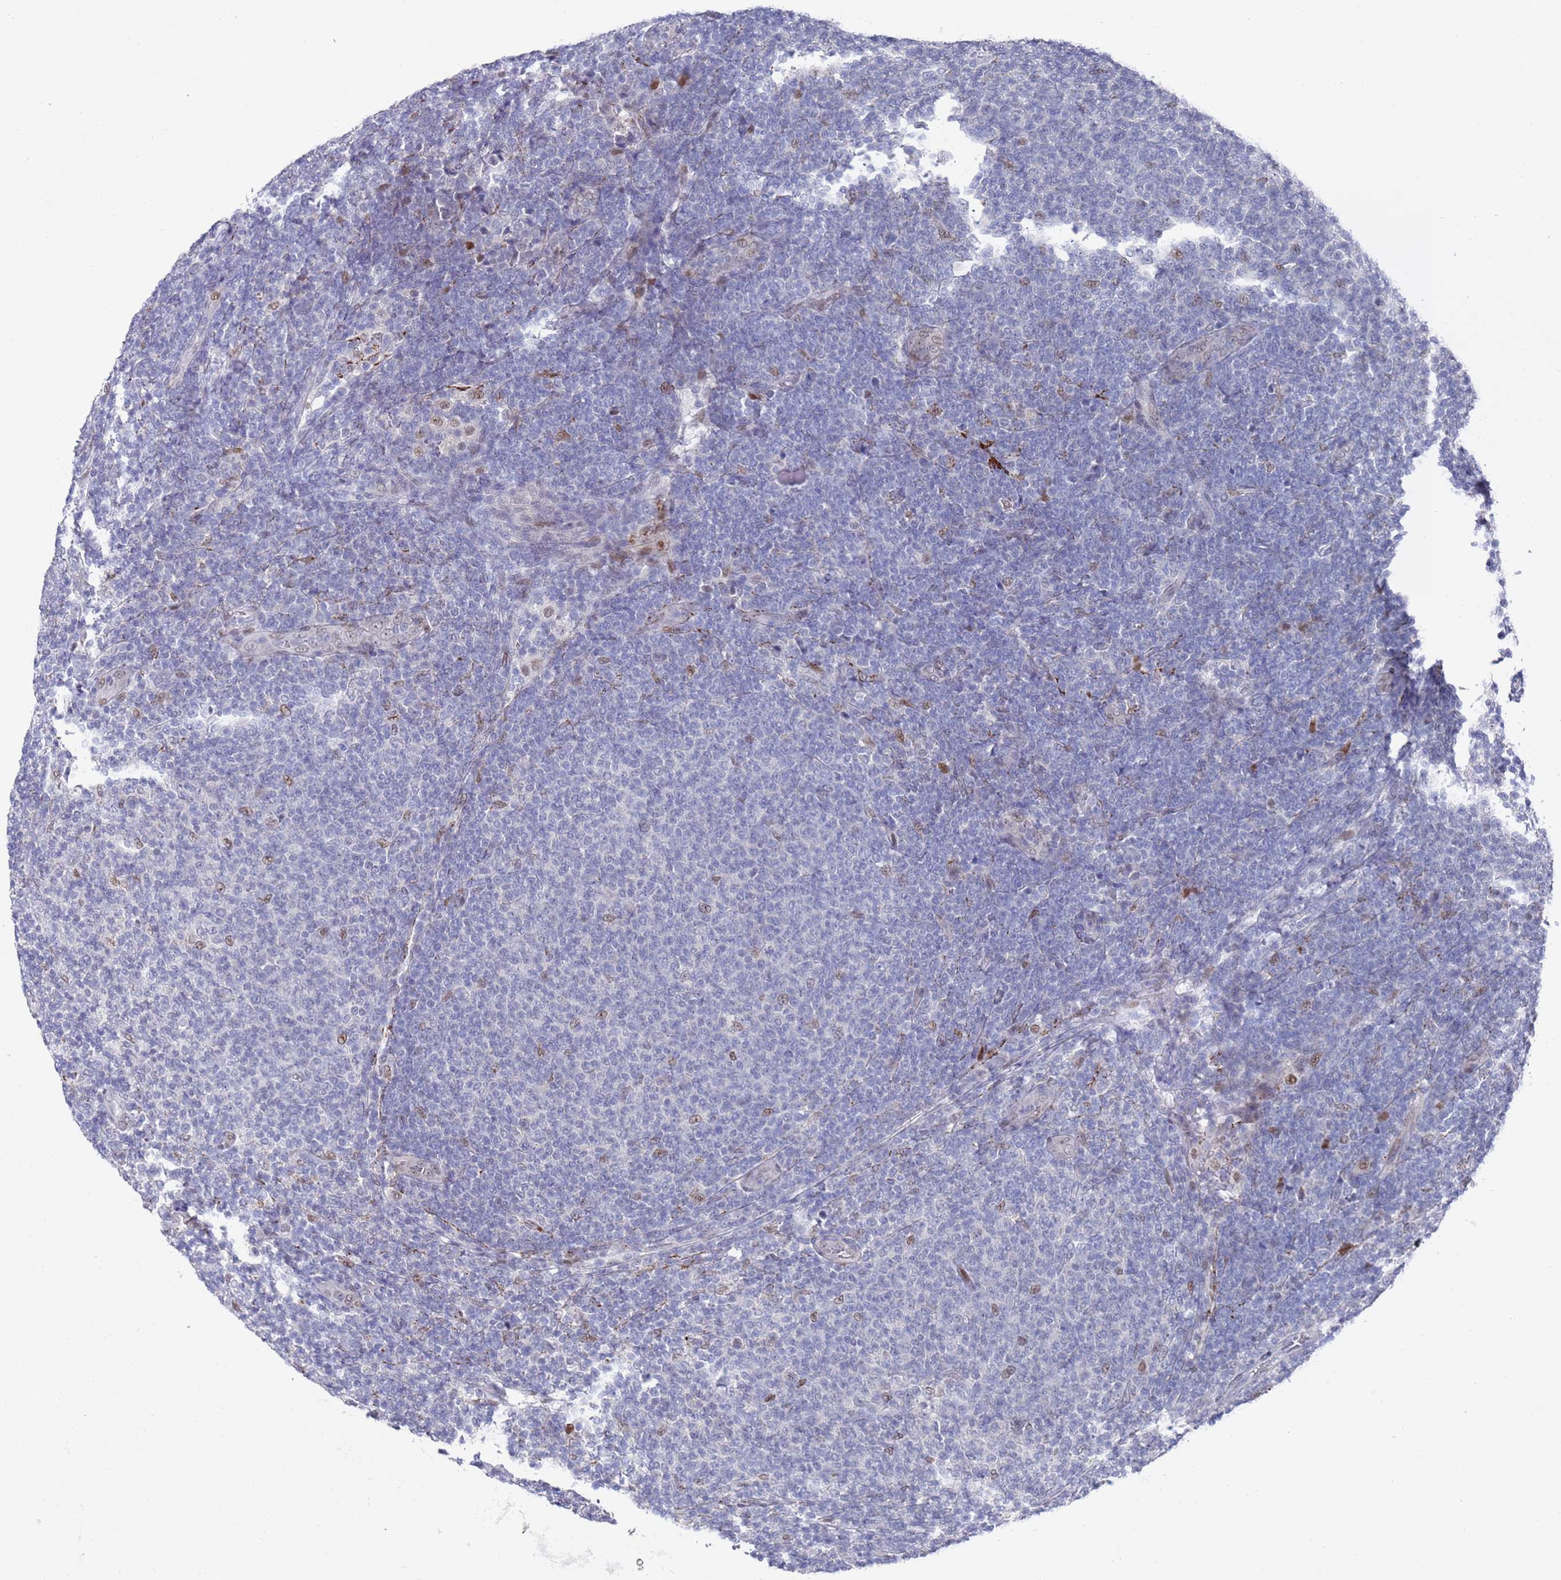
{"staining": {"intensity": "negative", "quantity": "none", "location": "none"}, "tissue": "lymphoma", "cell_type": "Tumor cells", "image_type": "cancer", "snomed": [{"axis": "morphology", "description": "Malignant lymphoma, non-Hodgkin's type, Low grade"}, {"axis": "topography", "description": "Lymph node"}], "caption": "DAB (3,3'-diaminobenzidine) immunohistochemical staining of low-grade malignant lymphoma, non-Hodgkin's type exhibits no significant expression in tumor cells.", "gene": "COPS6", "patient": {"sex": "male", "age": 66}}